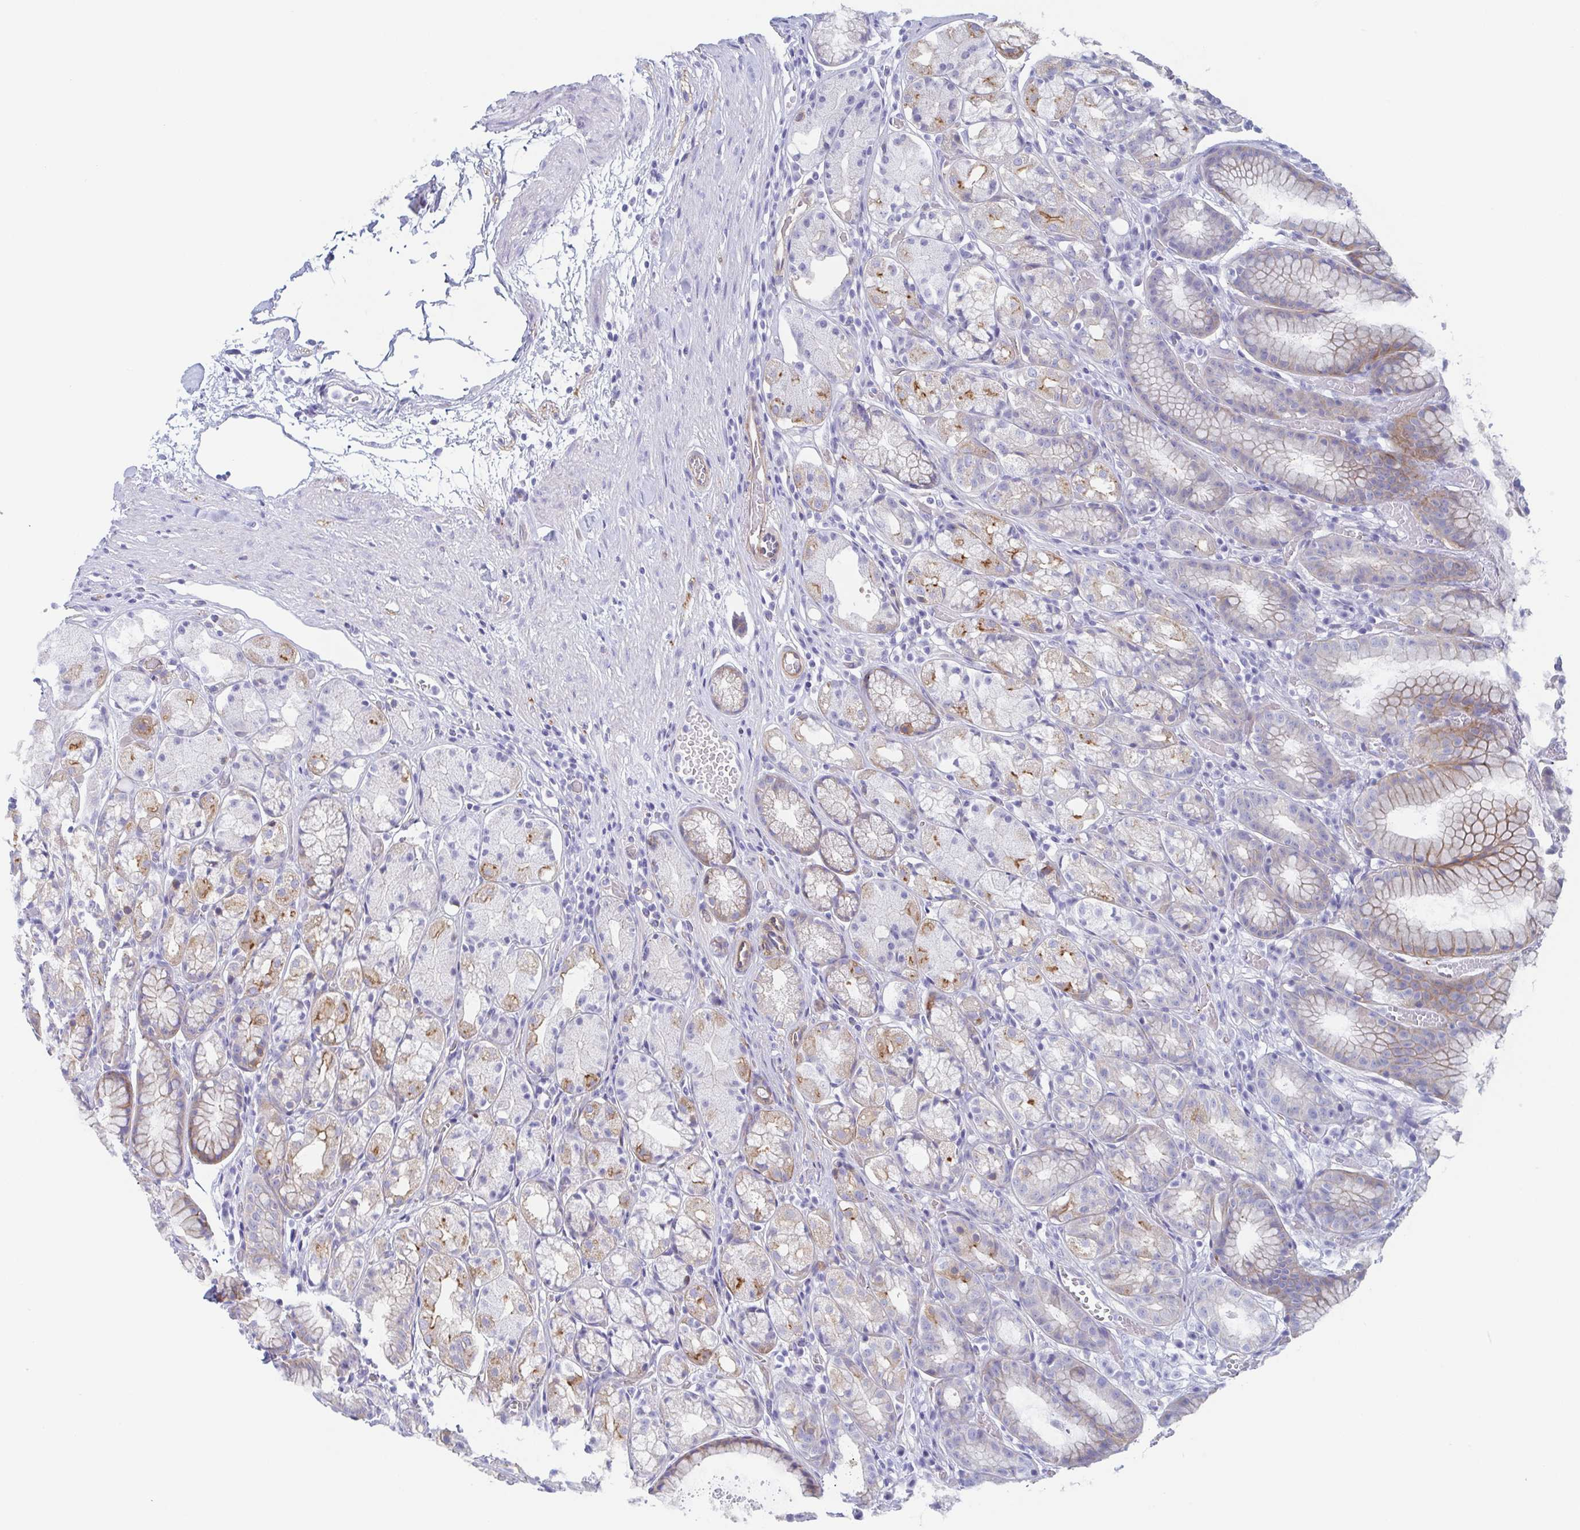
{"staining": {"intensity": "moderate", "quantity": "25%-75%", "location": "cytoplasmic/membranous"}, "tissue": "stomach", "cell_type": "Glandular cells", "image_type": "normal", "snomed": [{"axis": "morphology", "description": "Normal tissue, NOS"}, {"axis": "topography", "description": "Stomach"}], "caption": "Immunohistochemical staining of unremarkable stomach demonstrates 25%-75% levels of moderate cytoplasmic/membranous protein expression in about 25%-75% of glandular cells.", "gene": "DYNC1I1", "patient": {"sex": "male", "age": 70}}